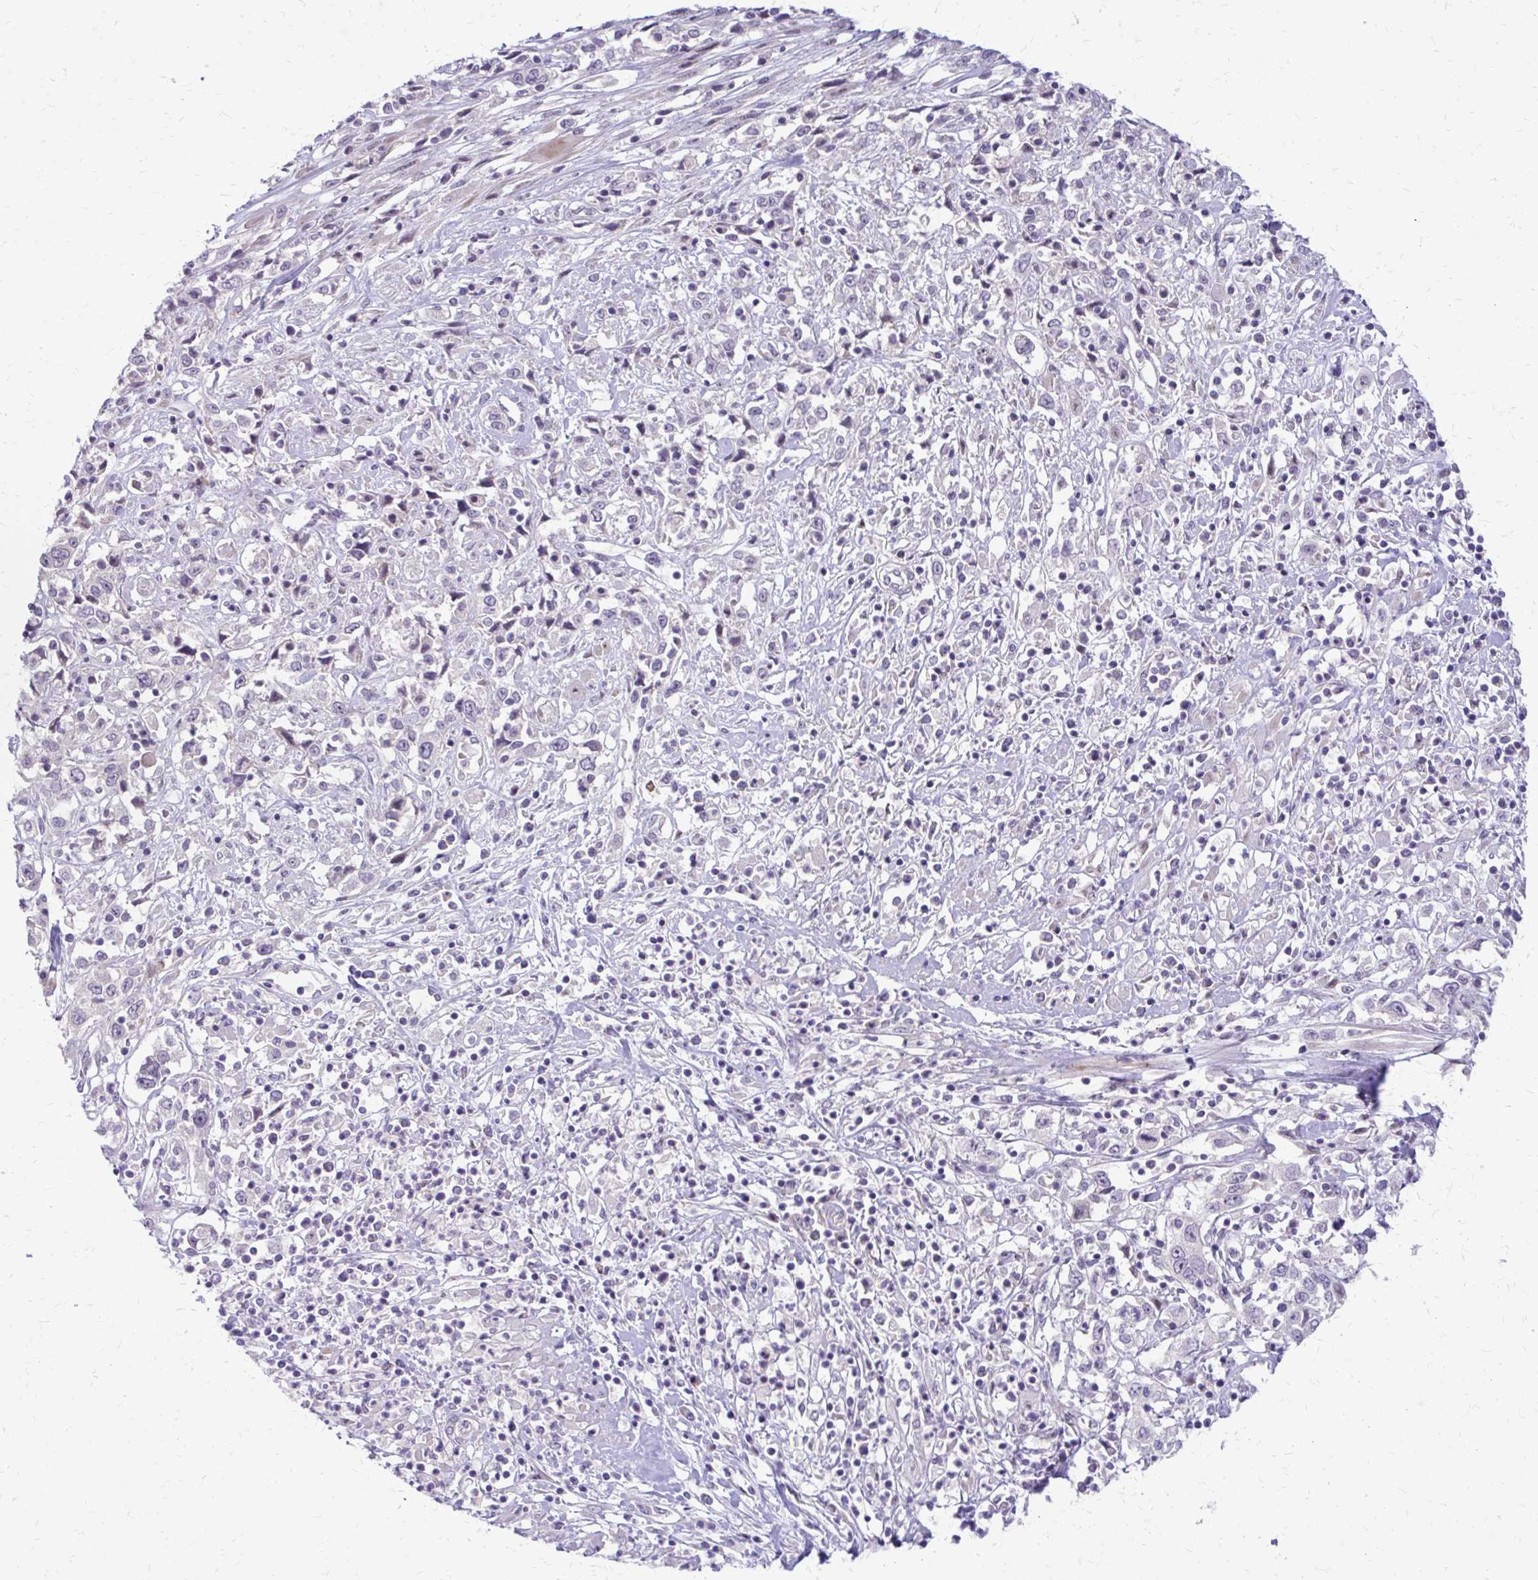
{"staining": {"intensity": "negative", "quantity": "none", "location": "none"}, "tissue": "cervical cancer", "cell_type": "Tumor cells", "image_type": "cancer", "snomed": [{"axis": "morphology", "description": "Adenocarcinoma, NOS"}, {"axis": "topography", "description": "Cervix"}], "caption": "Protein analysis of cervical cancer (adenocarcinoma) exhibits no significant staining in tumor cells. The staining was performed using DAB to visualize the protein expression in brown, while the nuclei were stained in blue with hematoxylin (Magnification: 20x).", "gene": "PPDPFL", "patient": {"sex": "female", "age": 40}}